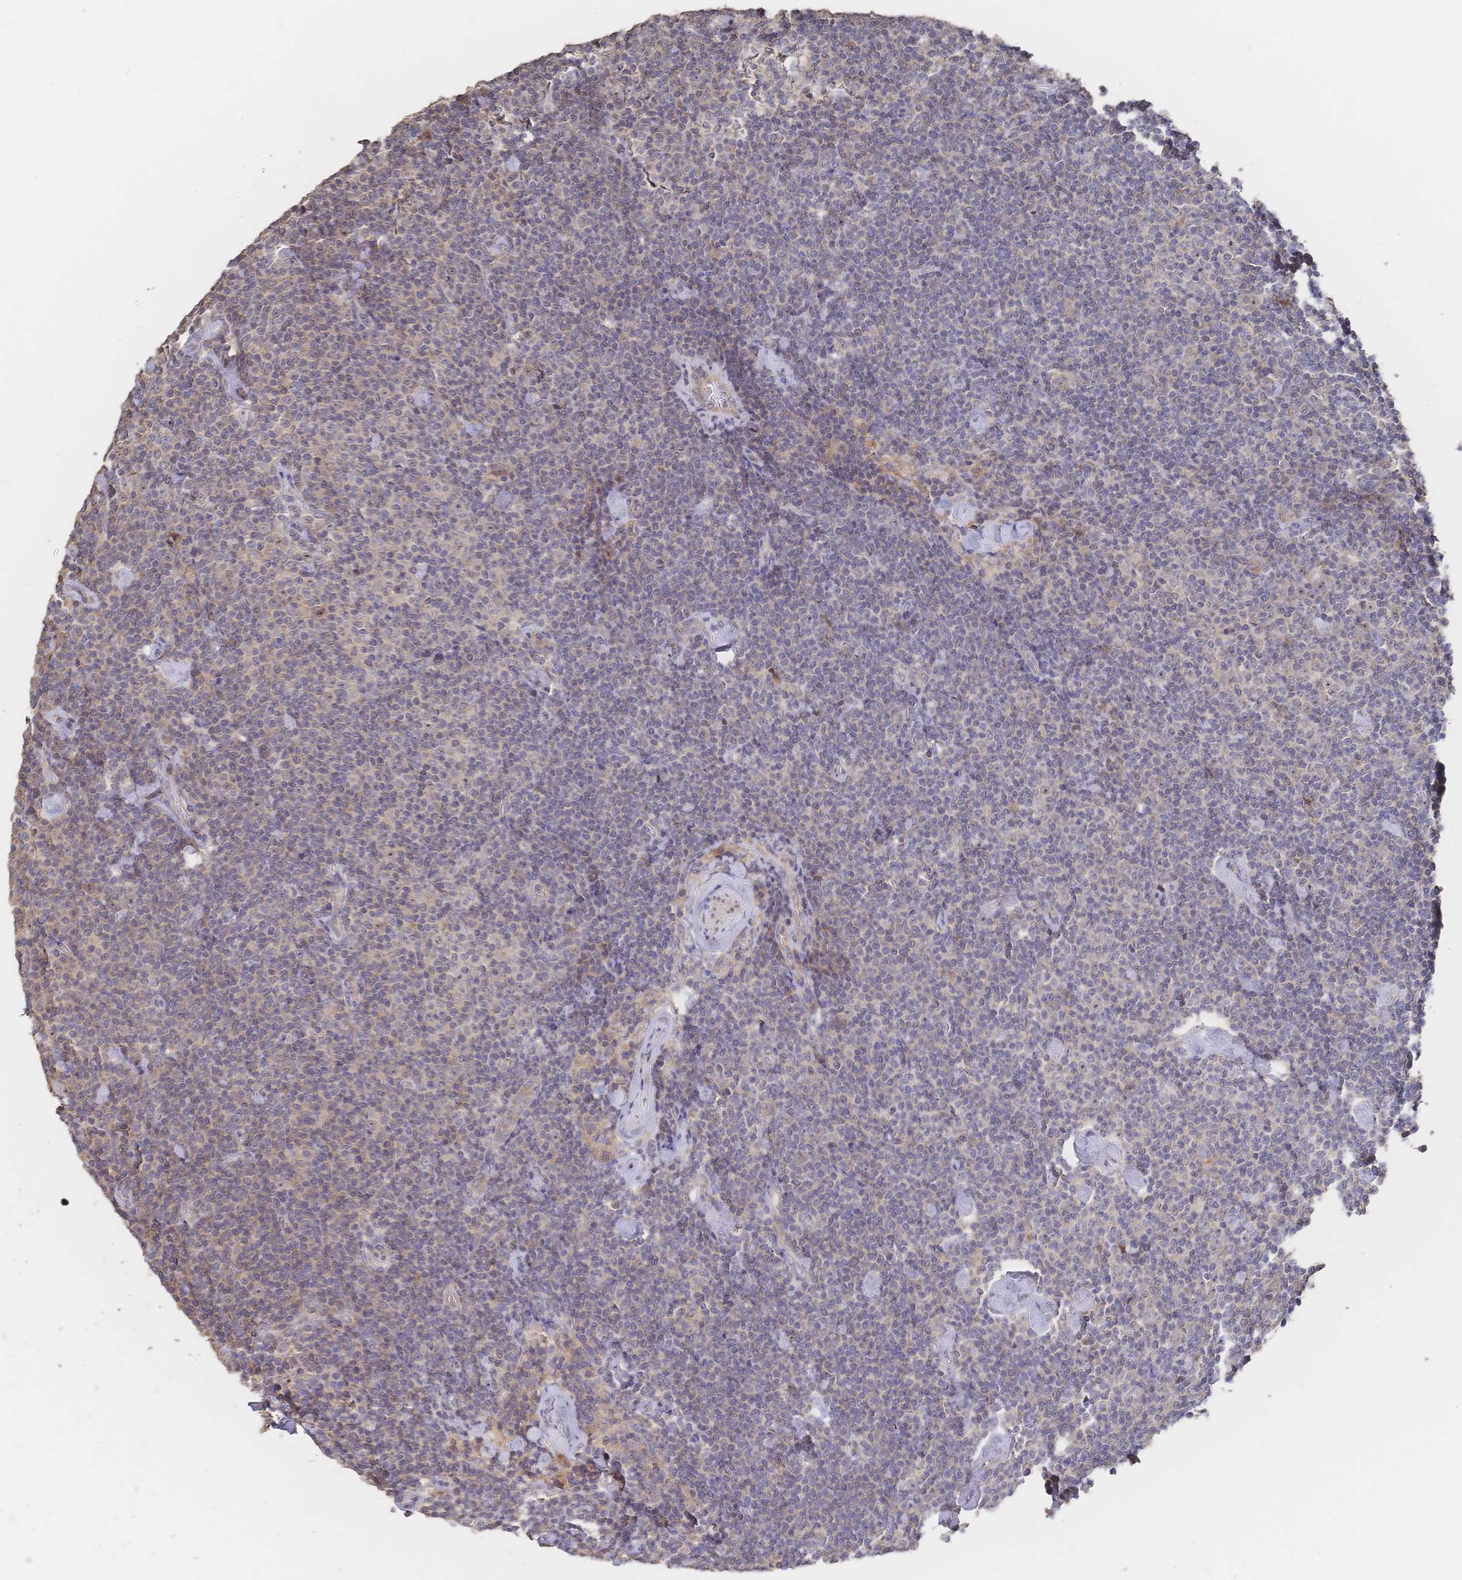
{"staining": {"intensity": "negative", "quantity": "none", "location": "none"}, "tissue": "lymphoma", "cell_type": "Tumor cells", "image_type": "cancer", "snomed": [{"axis": "morphology", "description": "Malignant lymphoma, non-Hodgkin's type, Low grade"}, {"axis": "topography", "description": "Lymph node"}], "caption": "IHC image of malignant lymphoma, non-Hodgkin's type (low-grade) stained for a protein (brown), which shows no positivity in tumor cells. (Brightfield microscopy of DAB IHC at high magnification).", "gene": "DNAJA4", "patient": {"sex": "male", "age": 81}}